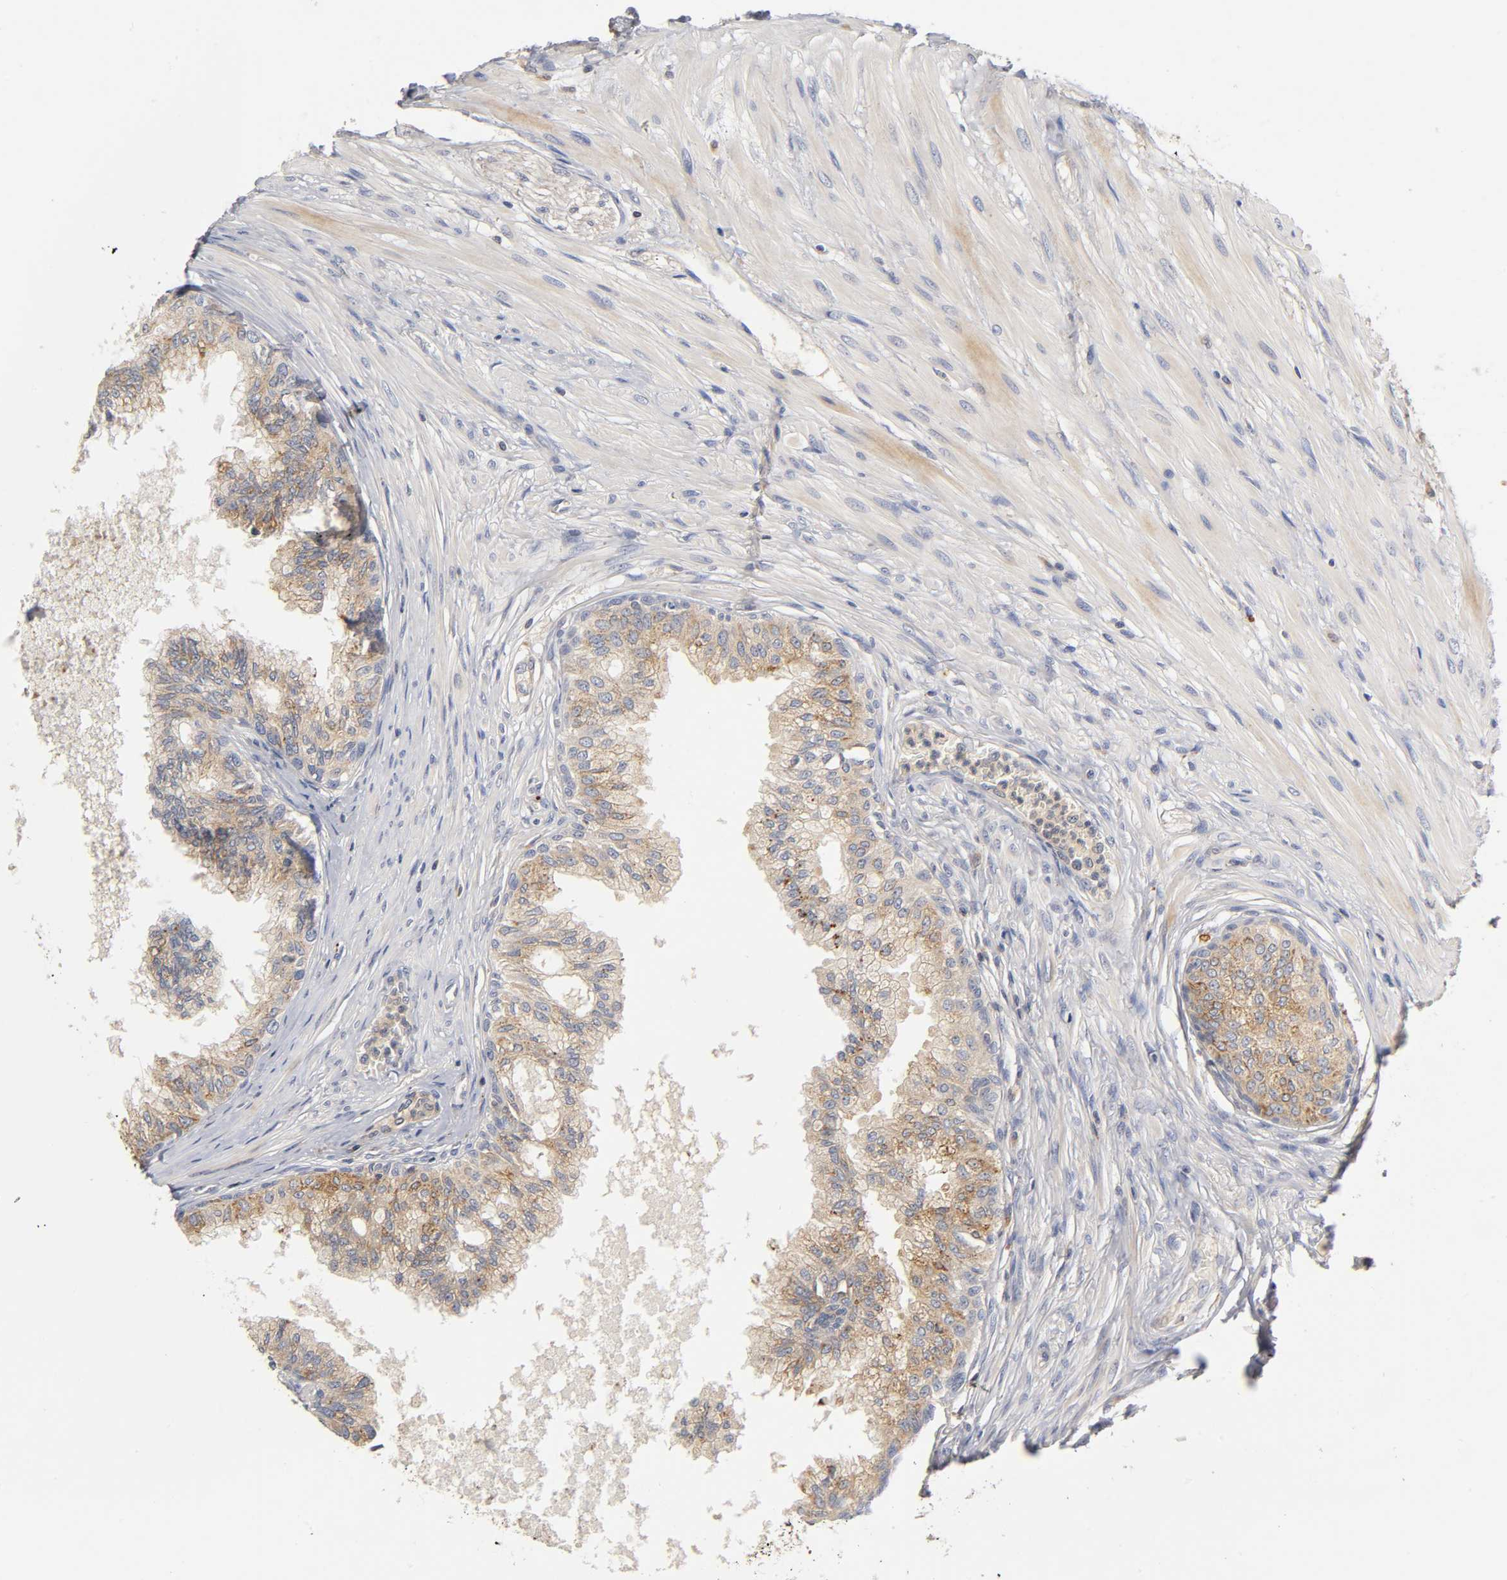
{"staining": {"intensity": "weak", "quantity": ">75%", "location": "cytoplasmic/membranous"}, "tissue": "prostate", "cell_type": "Glandular cells", "image_type": "normal", "snomed": [{"axis": "morphology", "description": "Normal tissue, NOS"}, {"axis": "topography", "description": "Prostate"}, {"axis": "topography", "description": "Seminal veicle"}], "caption": "A high-resolution micrograph shows IHC staining of normal prostate, which shows weak cytoplasmic/membranous expression in about >75% of glandular cells. The staining is performed using DAB brown chromogen to label protein expression. The nuclei are counter-stained blue using hematoxylin.", "gene": "RHOA", "patient": {"sex": "male", "age": 60}}